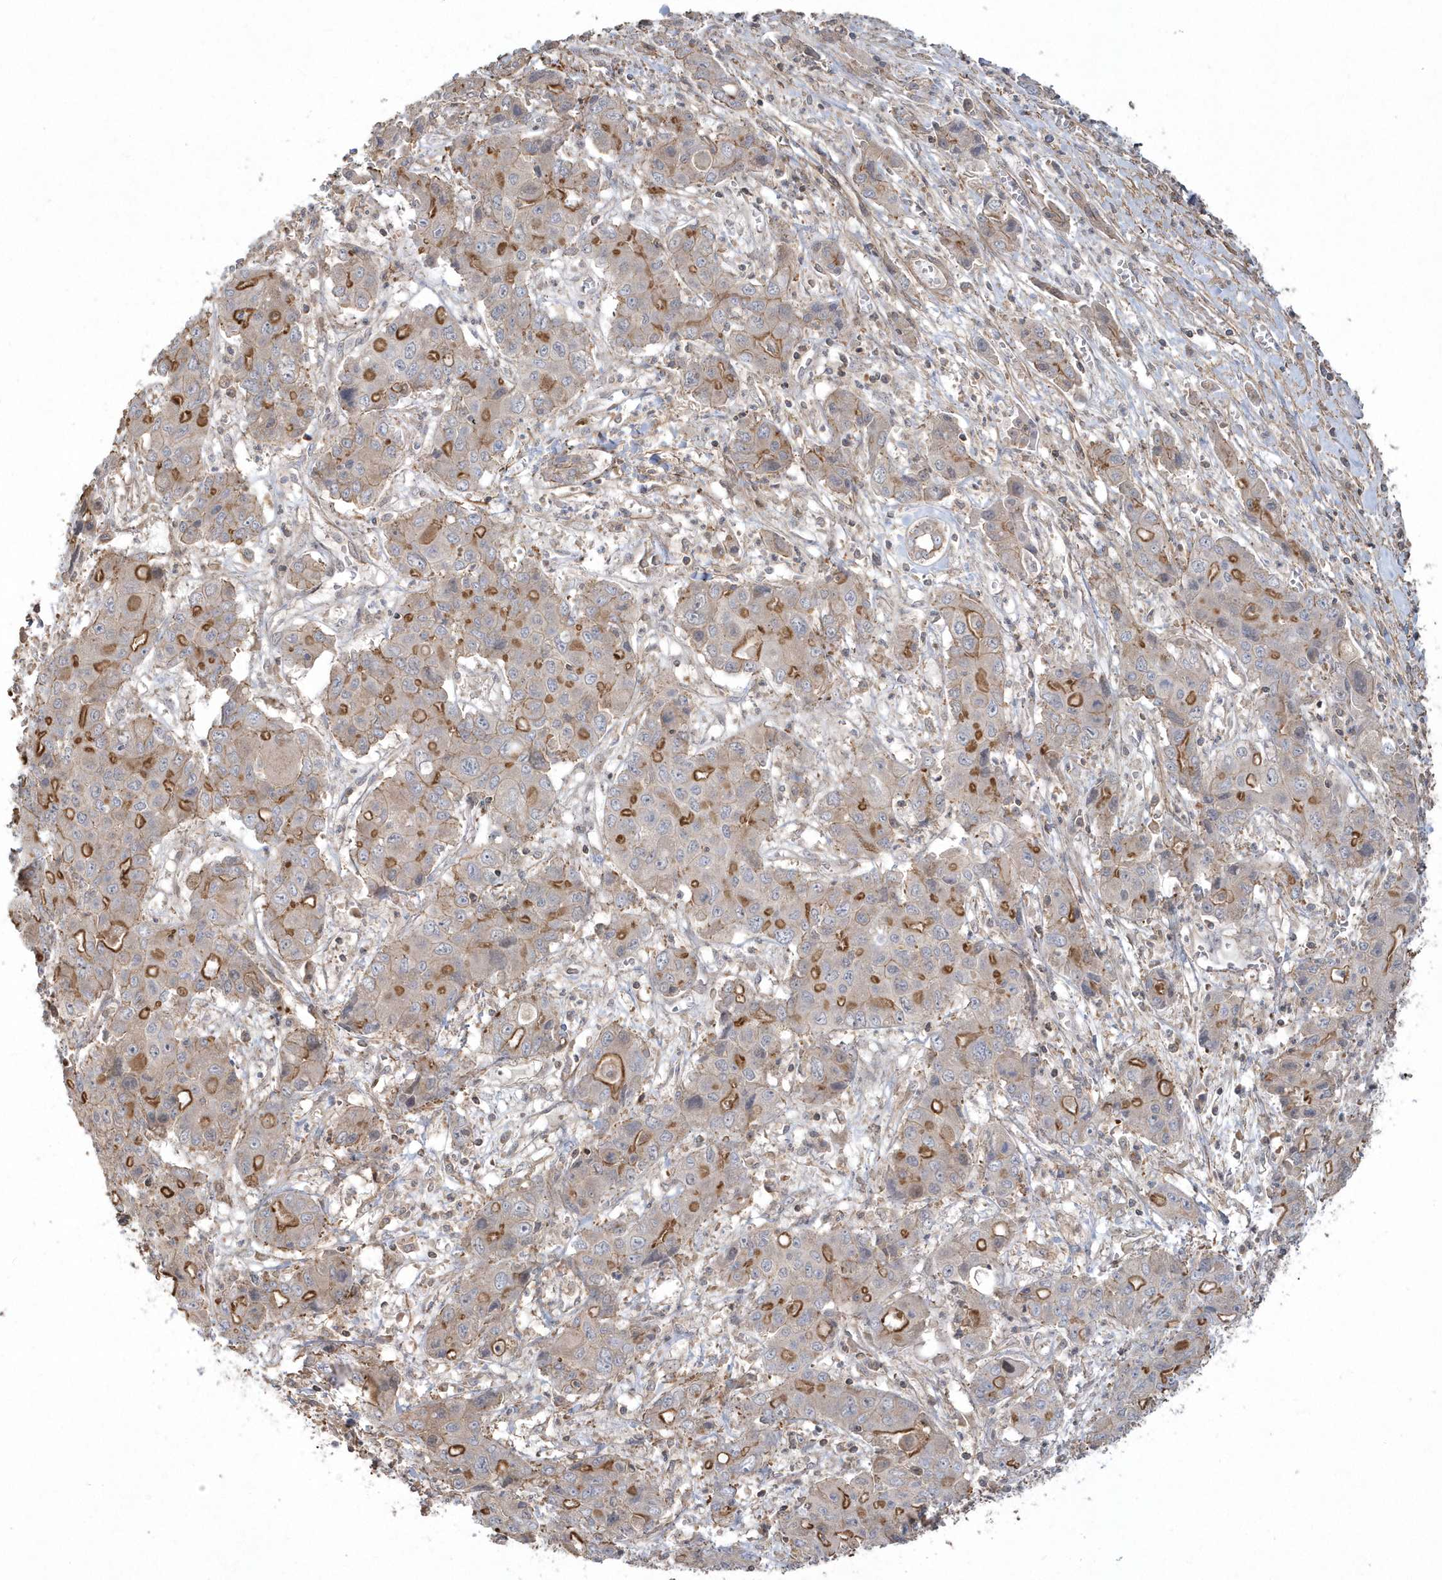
{"staining": {"intensity": "moderate", "quantity": "25%-75%", "location": "cytoplasmic/membranous"}, "tissue": "liver cancer", "cell_type": "Tumor cells", "image_type": "cancer", "snomed": [{"axis": "morphology", "description": "Cholangiocarcinoma"}, {"axis": "topography", "description": "Liver"}], "caption": "Liver cancer stained with DAB immunohistochemistry (IHC) exhibits medium levels of moderate cytoplasmic/membranous expression in about 25%-75% of tumor cells.", "gene": "ARMC8", "patient": {"sex": "male", "age": 67}}